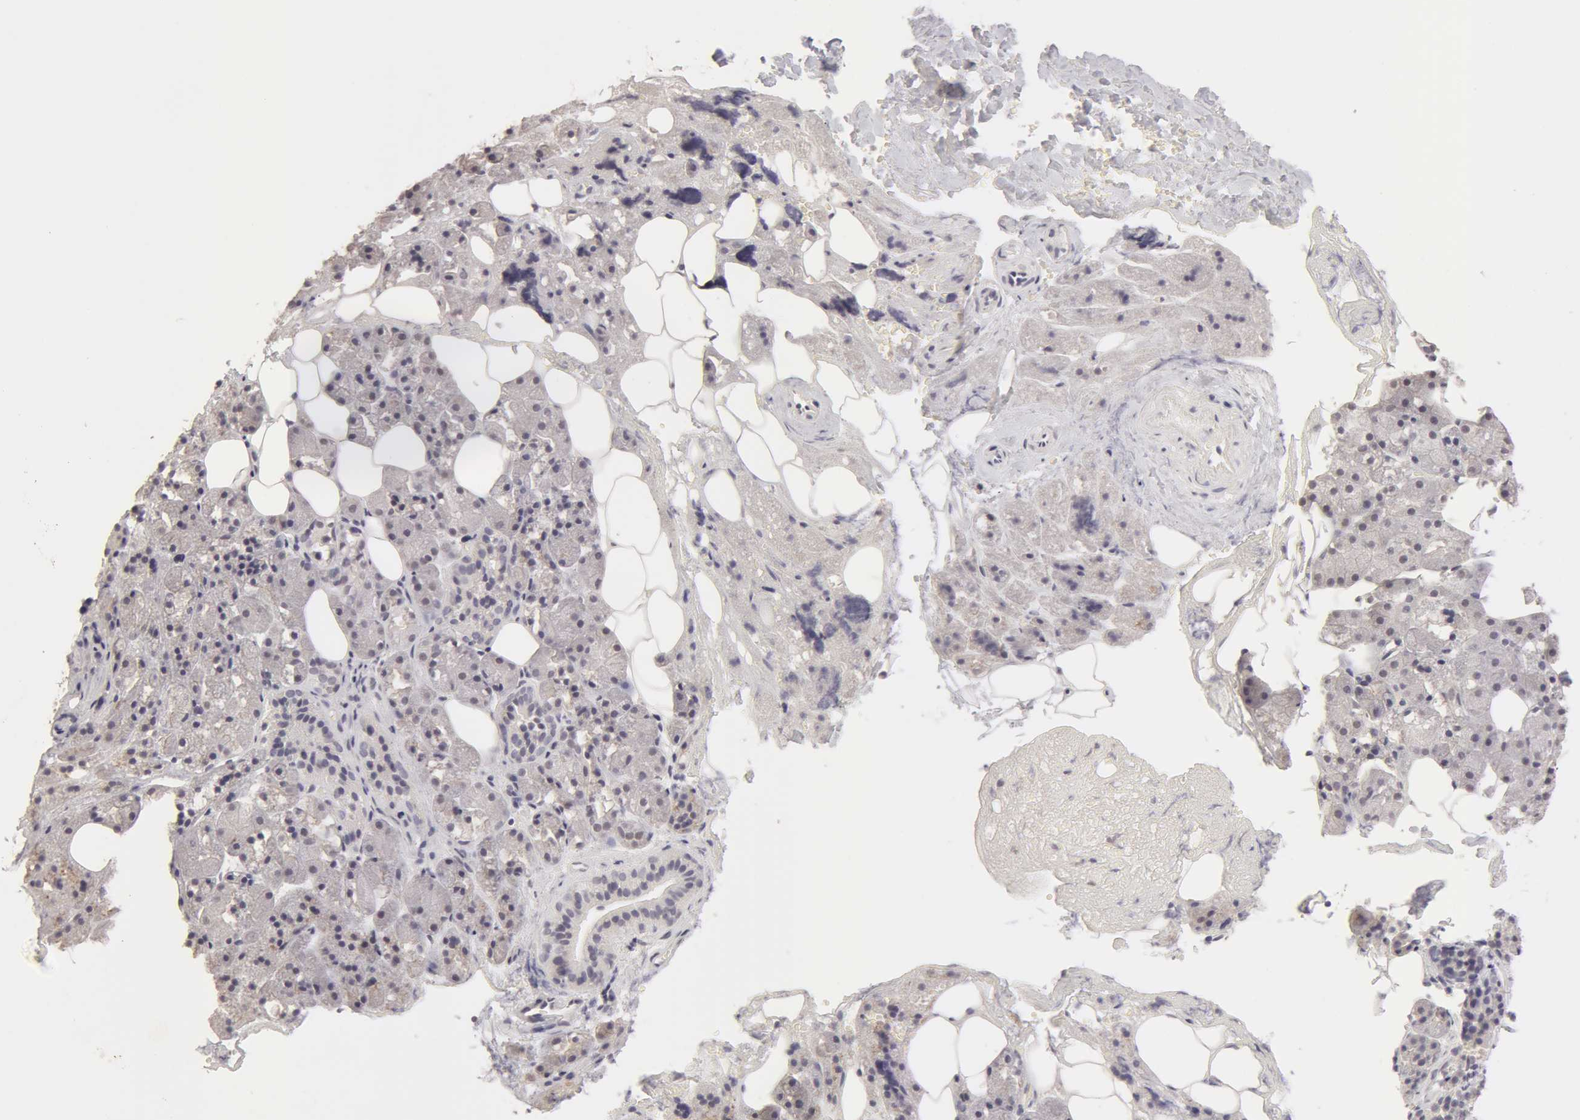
{"staining": {"intensity": "negative", "quantity": "none", "location": "none"}, "tissue": "salivary gland", "cell_type": "Glandular cells", "image_type": "normal", "snomed": [{"axis": "morphology", "description": "Normal tissue, NOS"}, {"axis": "topography", "description": "Salivary gland"}], "caption": "Immunohistochemistry (IHC) histopathology image of unremarkable salivary gland: salivary gland stained with DAB shows no significant protein positivity in glandular cells.", "gene": "ADAM10", "patient": {"sex": "female", "age": 55}}